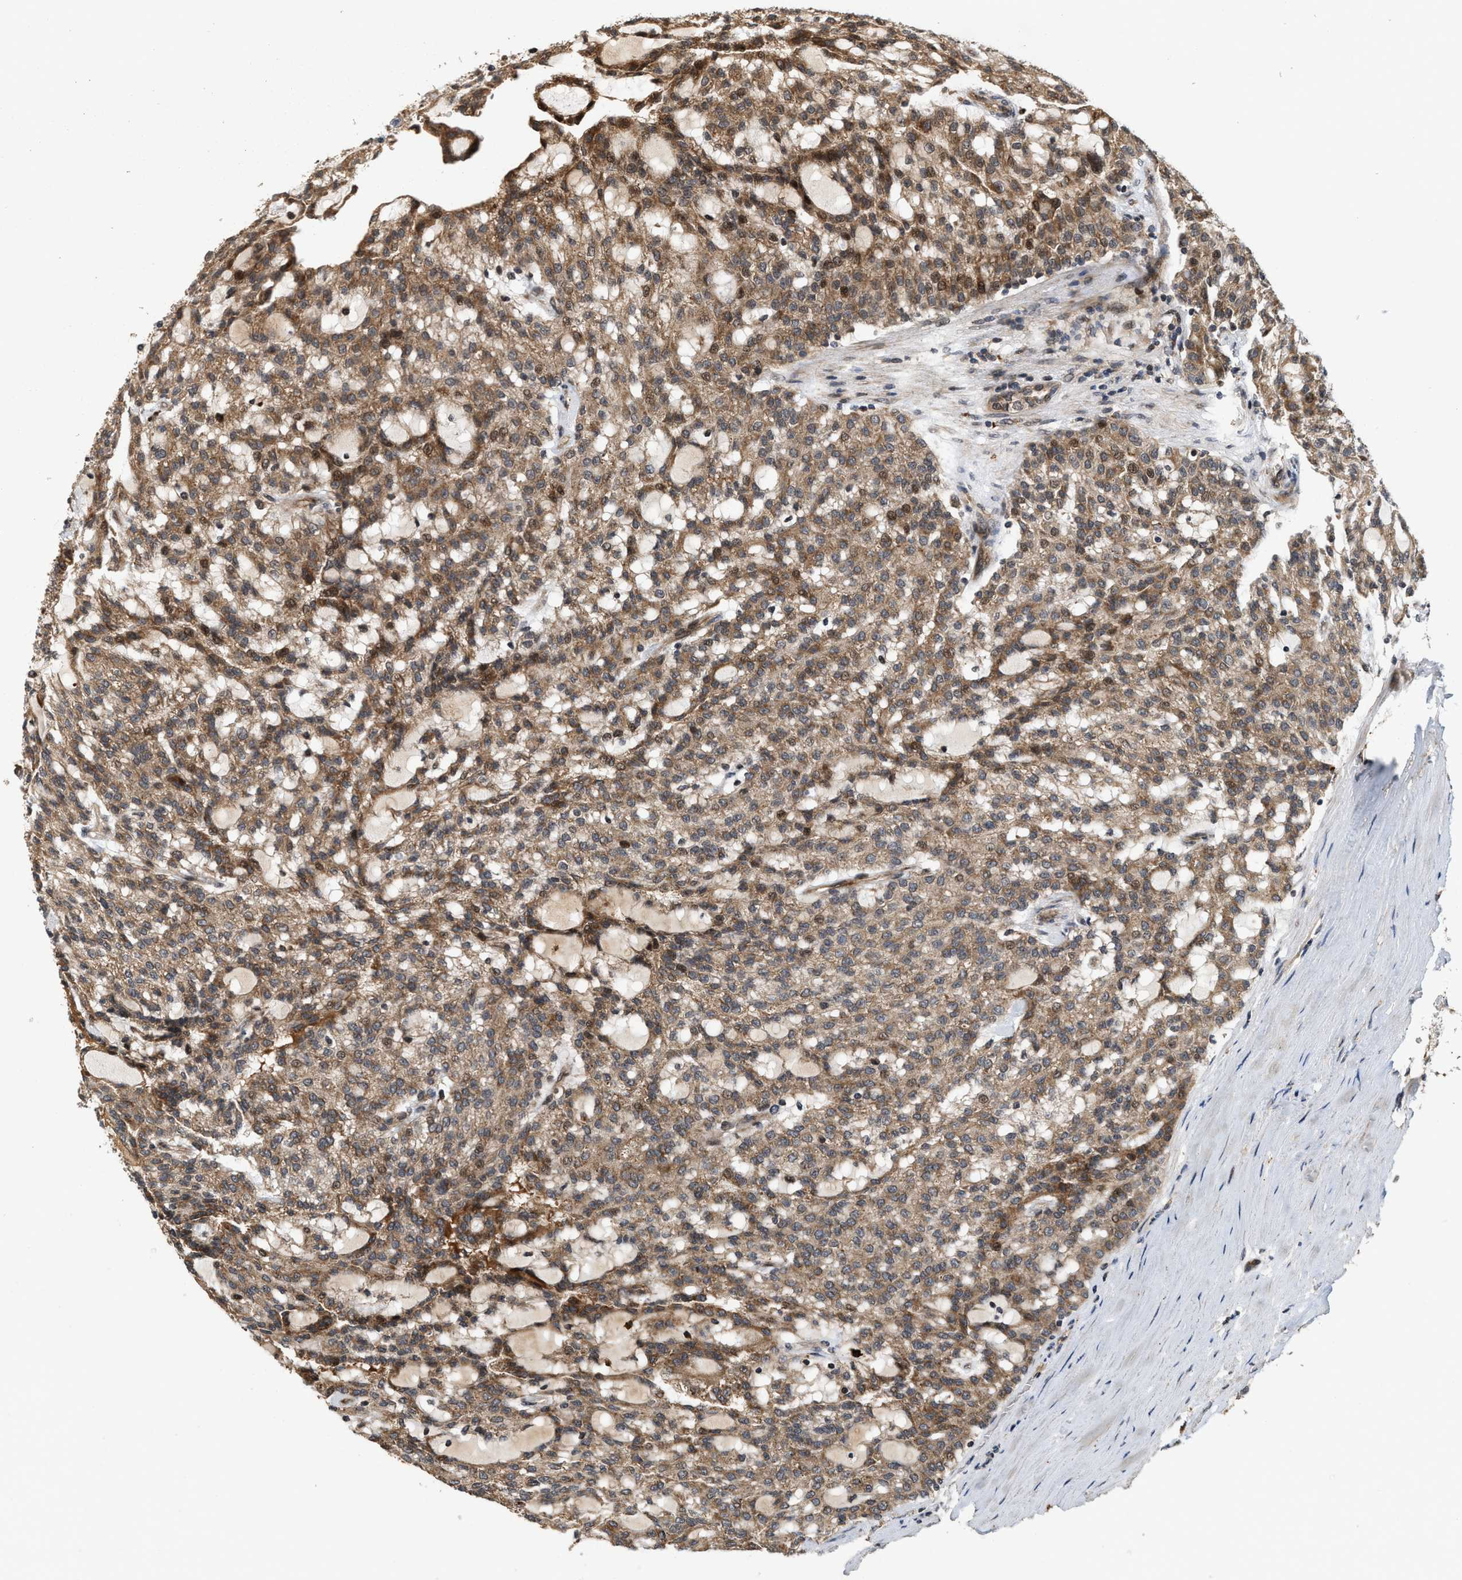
{"staining": {"intensity": "moderate", "quantity": ">75%", "location": "cytoplasmic/membranous,nuclear"}, "tissue": "renal cancer", "cell_type": "Tumor cells", "image_type": "cancer", "snomed": [{"axis": "morphology", "description": "Adenocarcinoma, NOS"}, {"axis": "topography", "description": "Kidney"}], "caption": "Immunohistochemical staining of adenocarcinoma (renal) exhibits medium levels of moderate cytoplasmic/membranous and nuclear protein staining in approximately >75% of tumor cells.", "gene": "ELP2", "patient": {"sex": "male", "age": 63}}